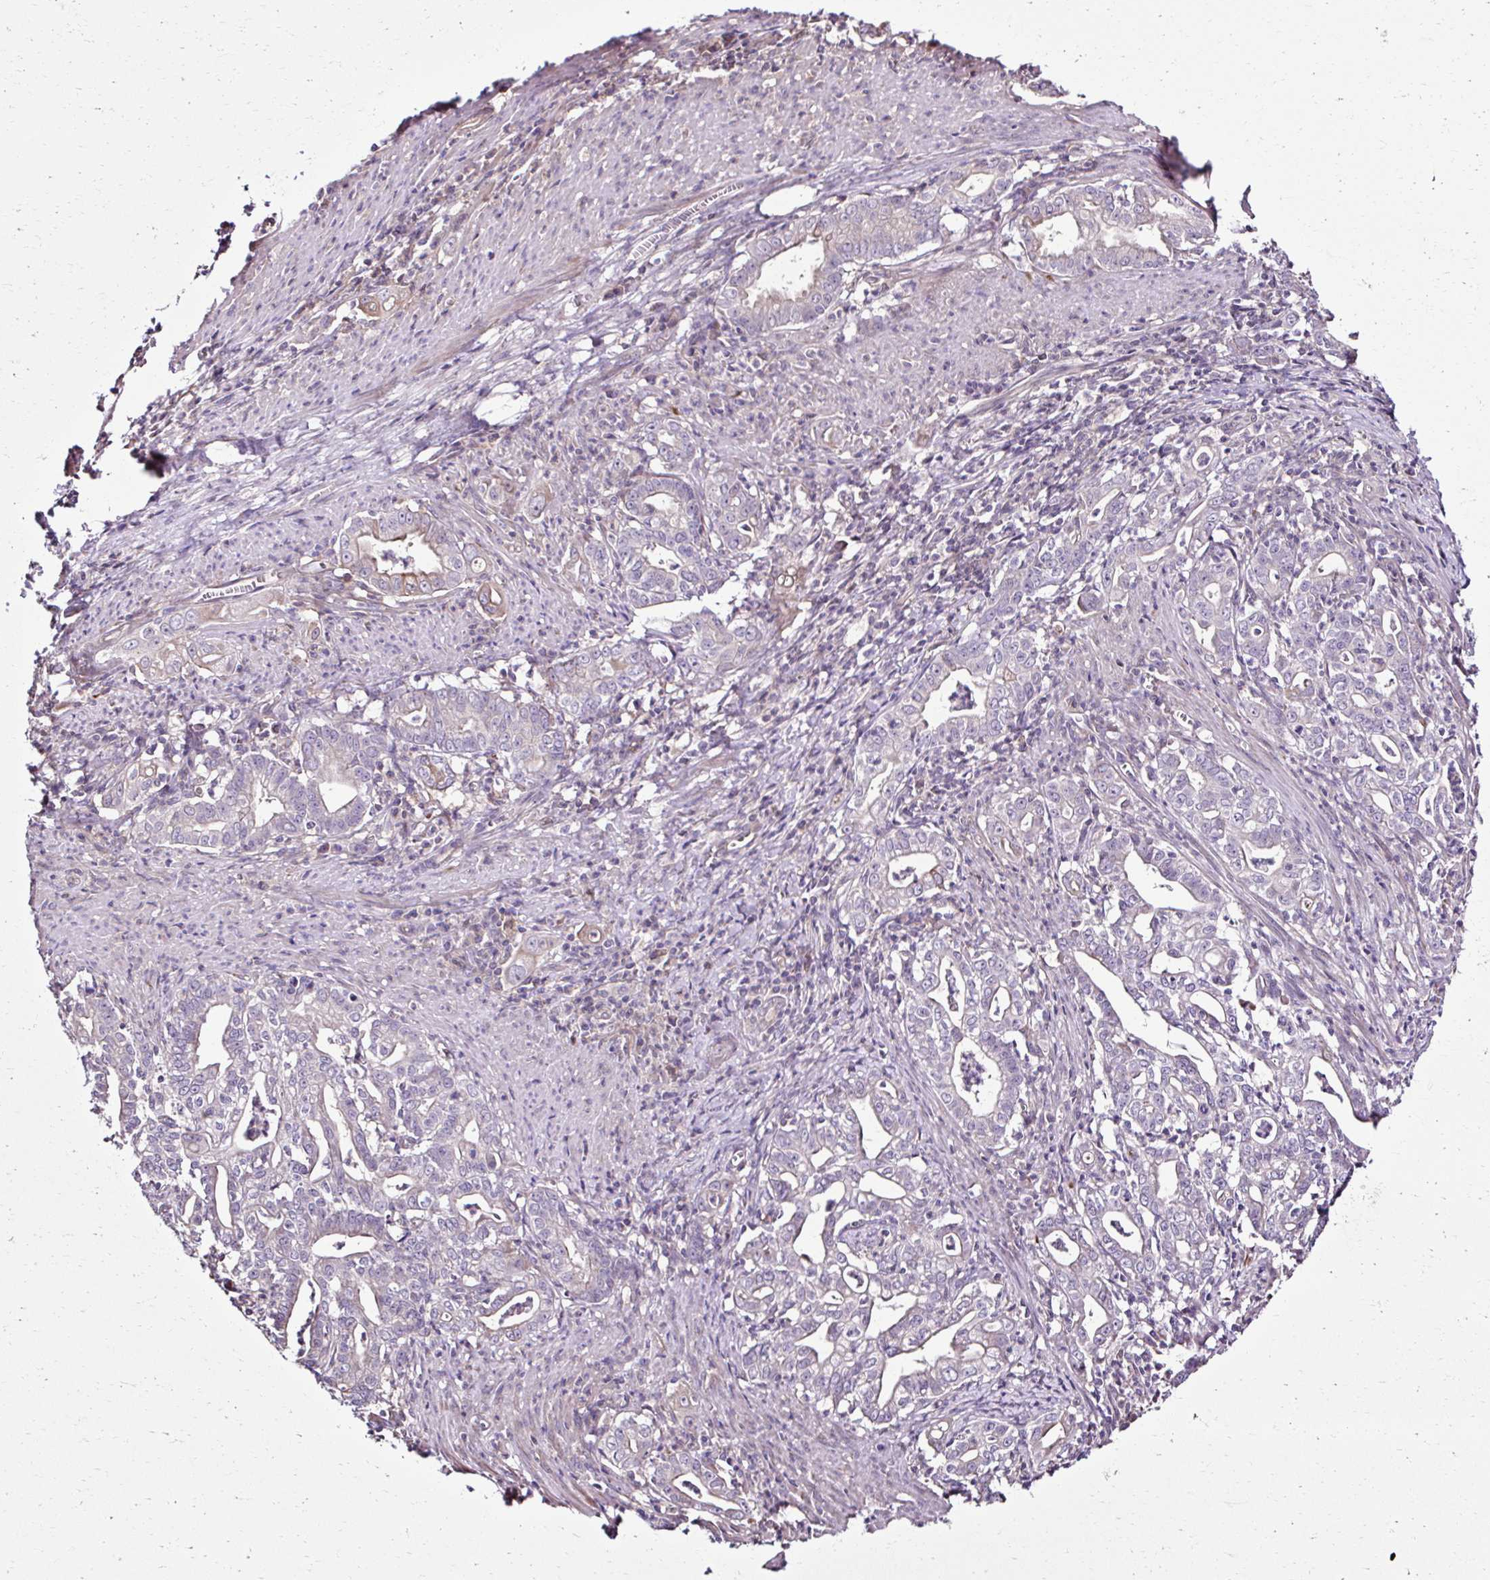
{"staining": {"intensity": "negative", "quantity": "none", "location": "none"}, "tissue": "stomach cancer", "cell_type": "Tumor cells", "image_type": "cancer", "snomed": [{"axis": "morphology", "description": "Adenocarcinoma, NOS"}, {"axis": "topography", "description": "Stomach, upper"}], "caption": "An image of human stomach cancer (adenocarcinoma) is negative for staining in tumor cells. The staining is performed using DAB brown chromogen with nuclei counter-stained in using hematoxylin.", "gene": "CCDC85C", "patient": {"sex": "female", "age": 79}}